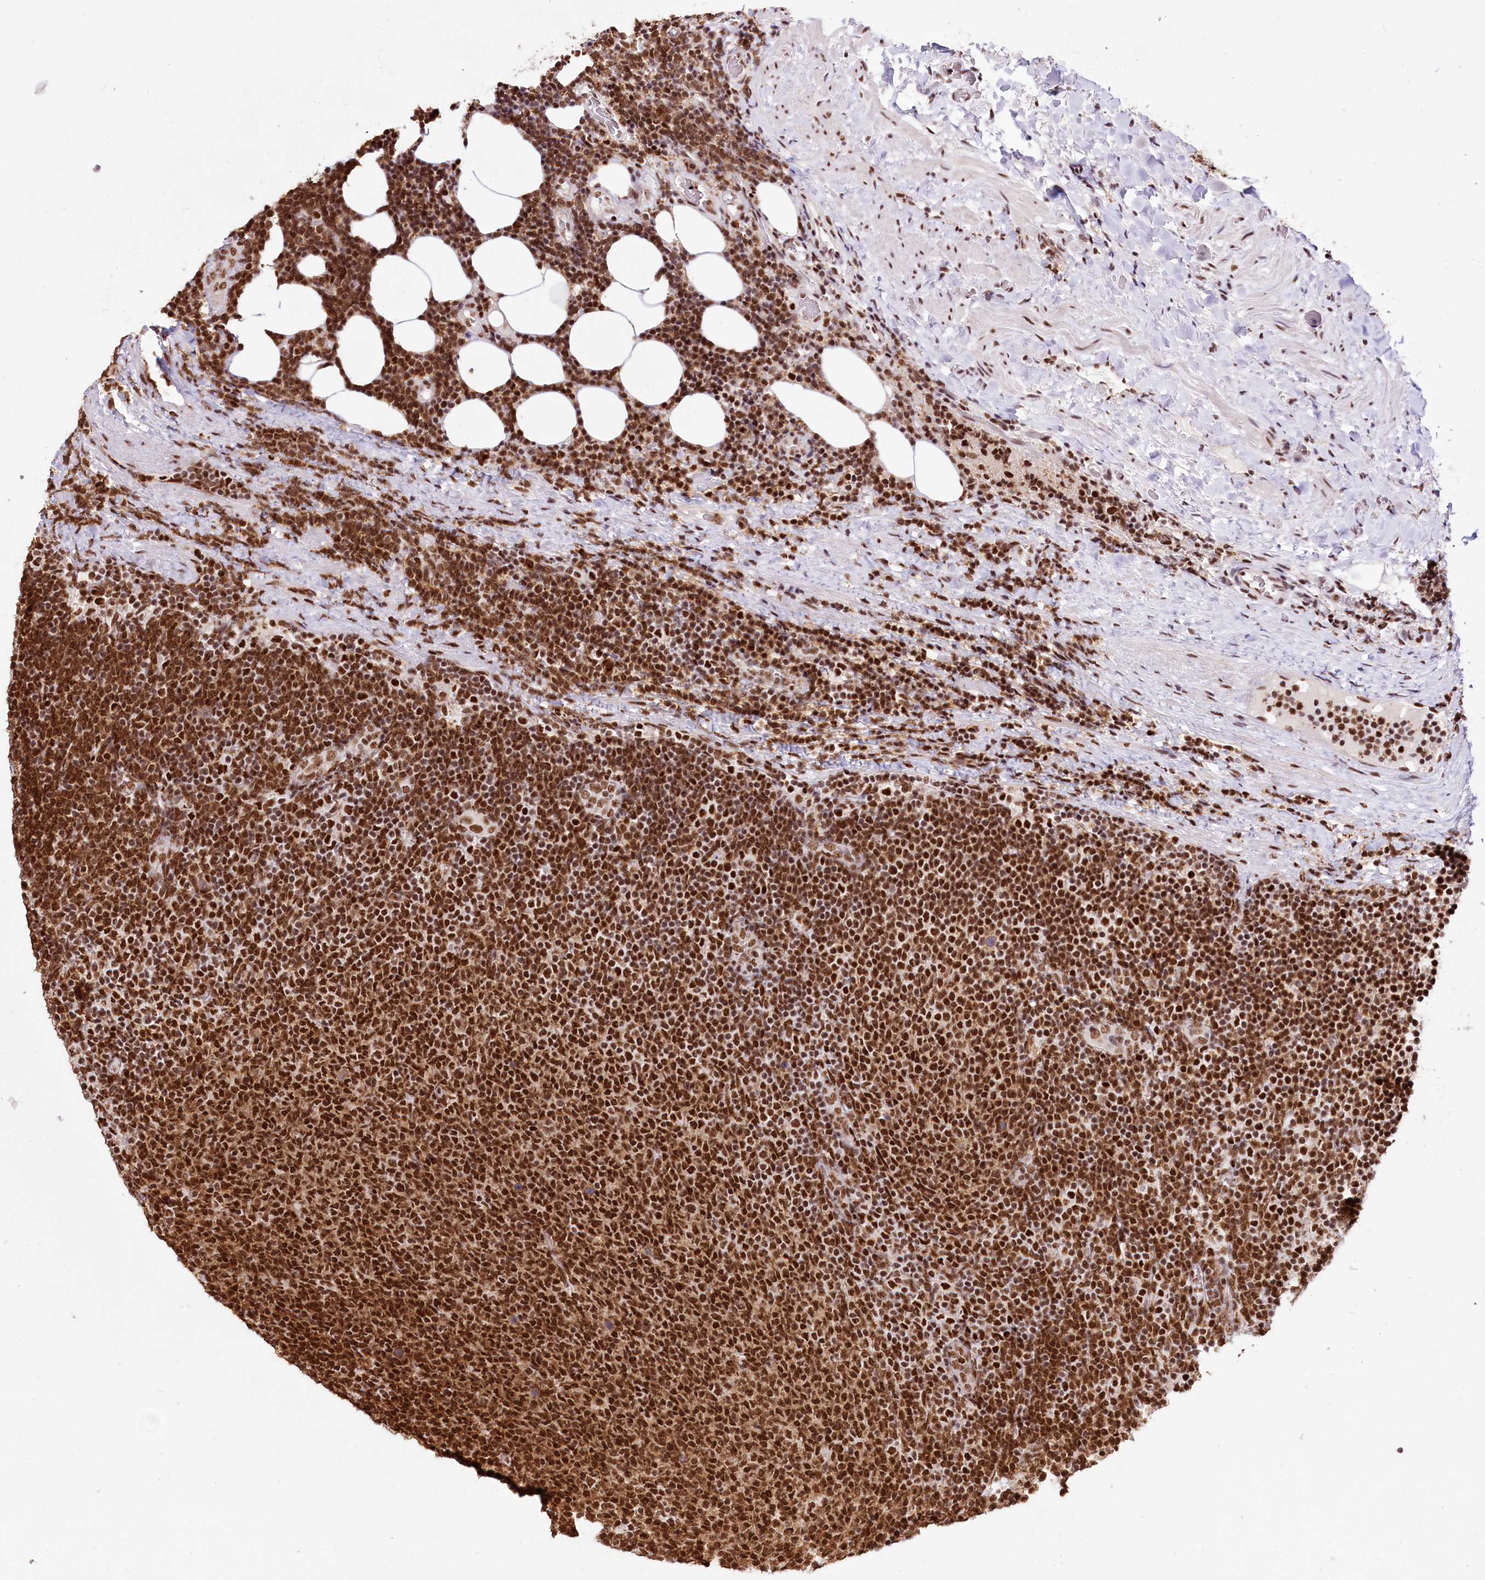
{"staining": {"intensity": "strong", "quantity": ">75%", "location": "cytoplasmic/membranous,nuclear"}, "tissue": "lymphoma", "cell_type": "Tumor cells", "image_type": "cancer", "snomed": [{"axis": "morphology", "description": "Malignant lymphoma, non-Hodgkin's type, Low grade"}, {"axis": "topography", "description": "Lymph node"}], "caption": "A brown stain labels strong cytoplasmic/membranous and nuclear staining of a protein in human lymphoma tumor cells. (DAB (3,3'-diaminobenzidine) = brown stain, brightfield microscopy at high magnification).", "gene": "SMARCE1", "patient": {"sex": "male", "age": 66}}